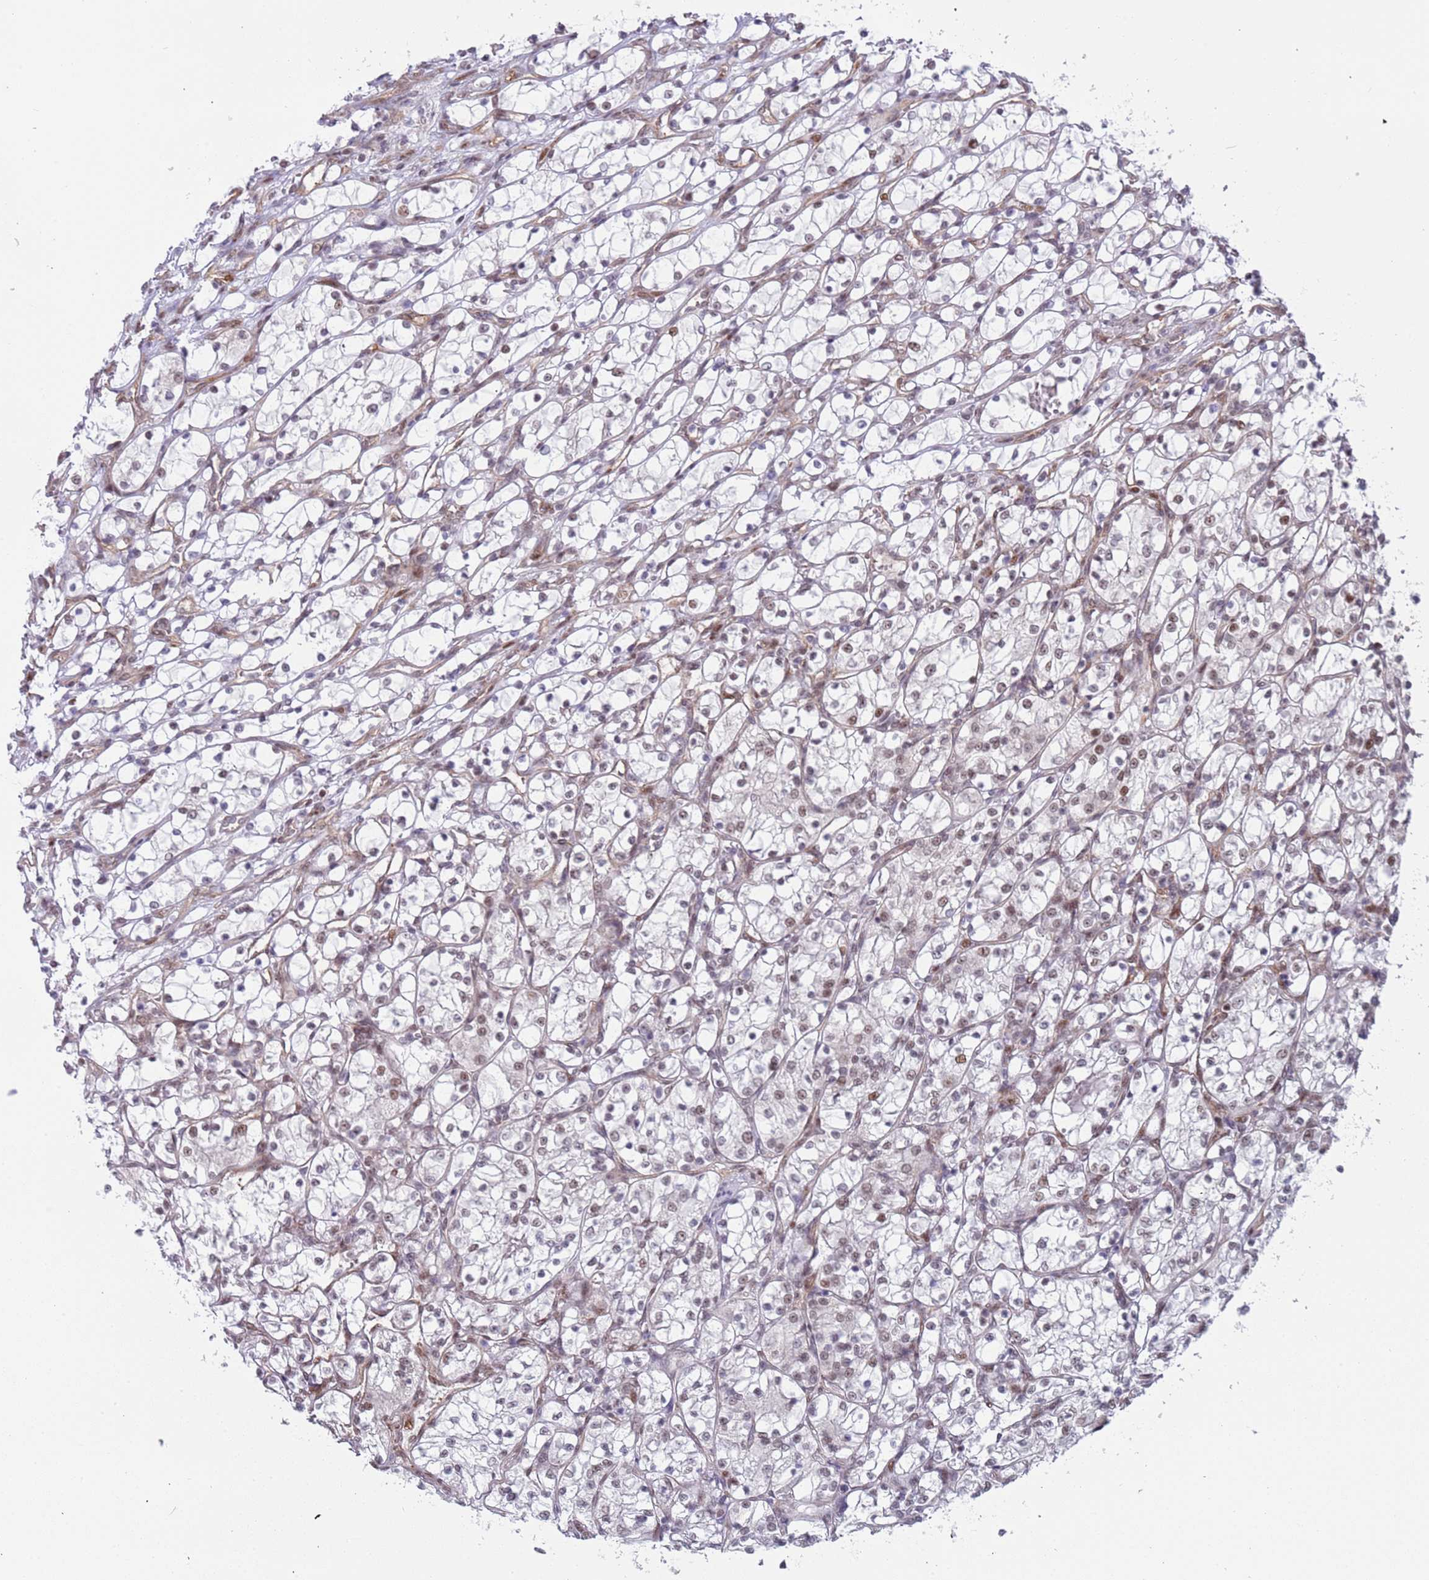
{"staining": {"intensity": "moderate", "quantity": ">75%", "location": "nuclear"}, "tissue": "renal cancer", "cell_type": "Tumor cells", "image_type": "cancer", "snomed": [{"axis": "morphology", "description": "Adenocarcinoma, NOS"}, {"axis": "topography", "description": "Kidney"}], "caption": "Human adenocarcinoma (renal) stained for a protein (brown) shows moderate nuclear positive expression in about >75% of tumor cells.", "gene": "LRMDA", "patient": {"sex": "female", "age": 69}}